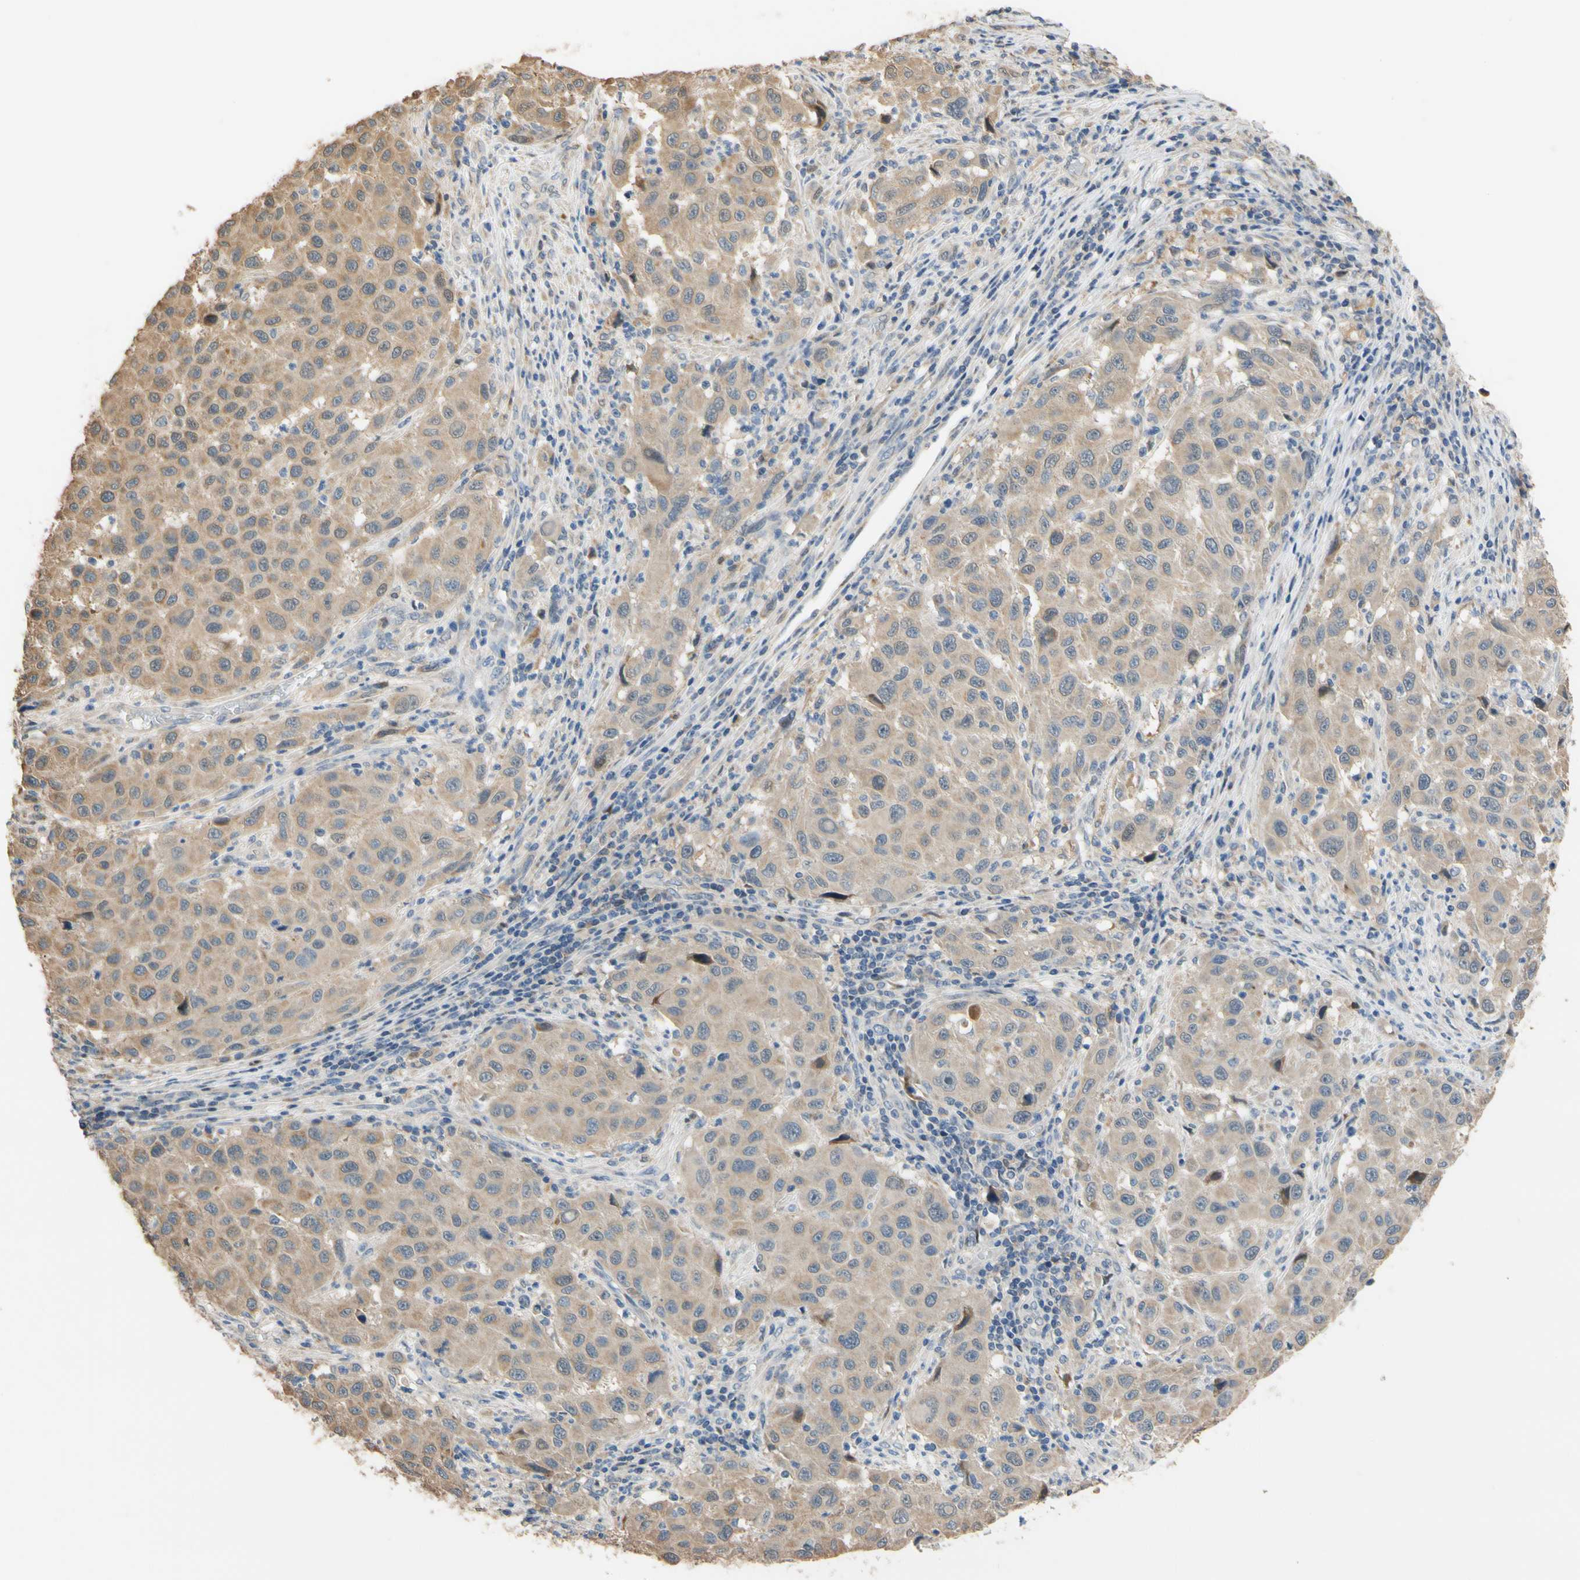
{"staining": {"intensity": "moderate", "quantity": ">75%", "location": "cytoplasmic/membranous"}, "tissue": "melanoma", "cell_type": "Tumor cells", "image_type": "cancer", "snomed": [{"axis": "morphology", "description": "Malignant melanoma, Metastatic site"}, {"axis": "topography", "description": "Lymph node"}], "caption": "Protein staining by immunohistochemistry reveals moderate cytoplasmic/membranous expression in approximately >75% of tumor cells in malignant melanoma (metastatic site).", "gene": "ALDH1A2", "patient": {"sex": "male", "age": 61}}